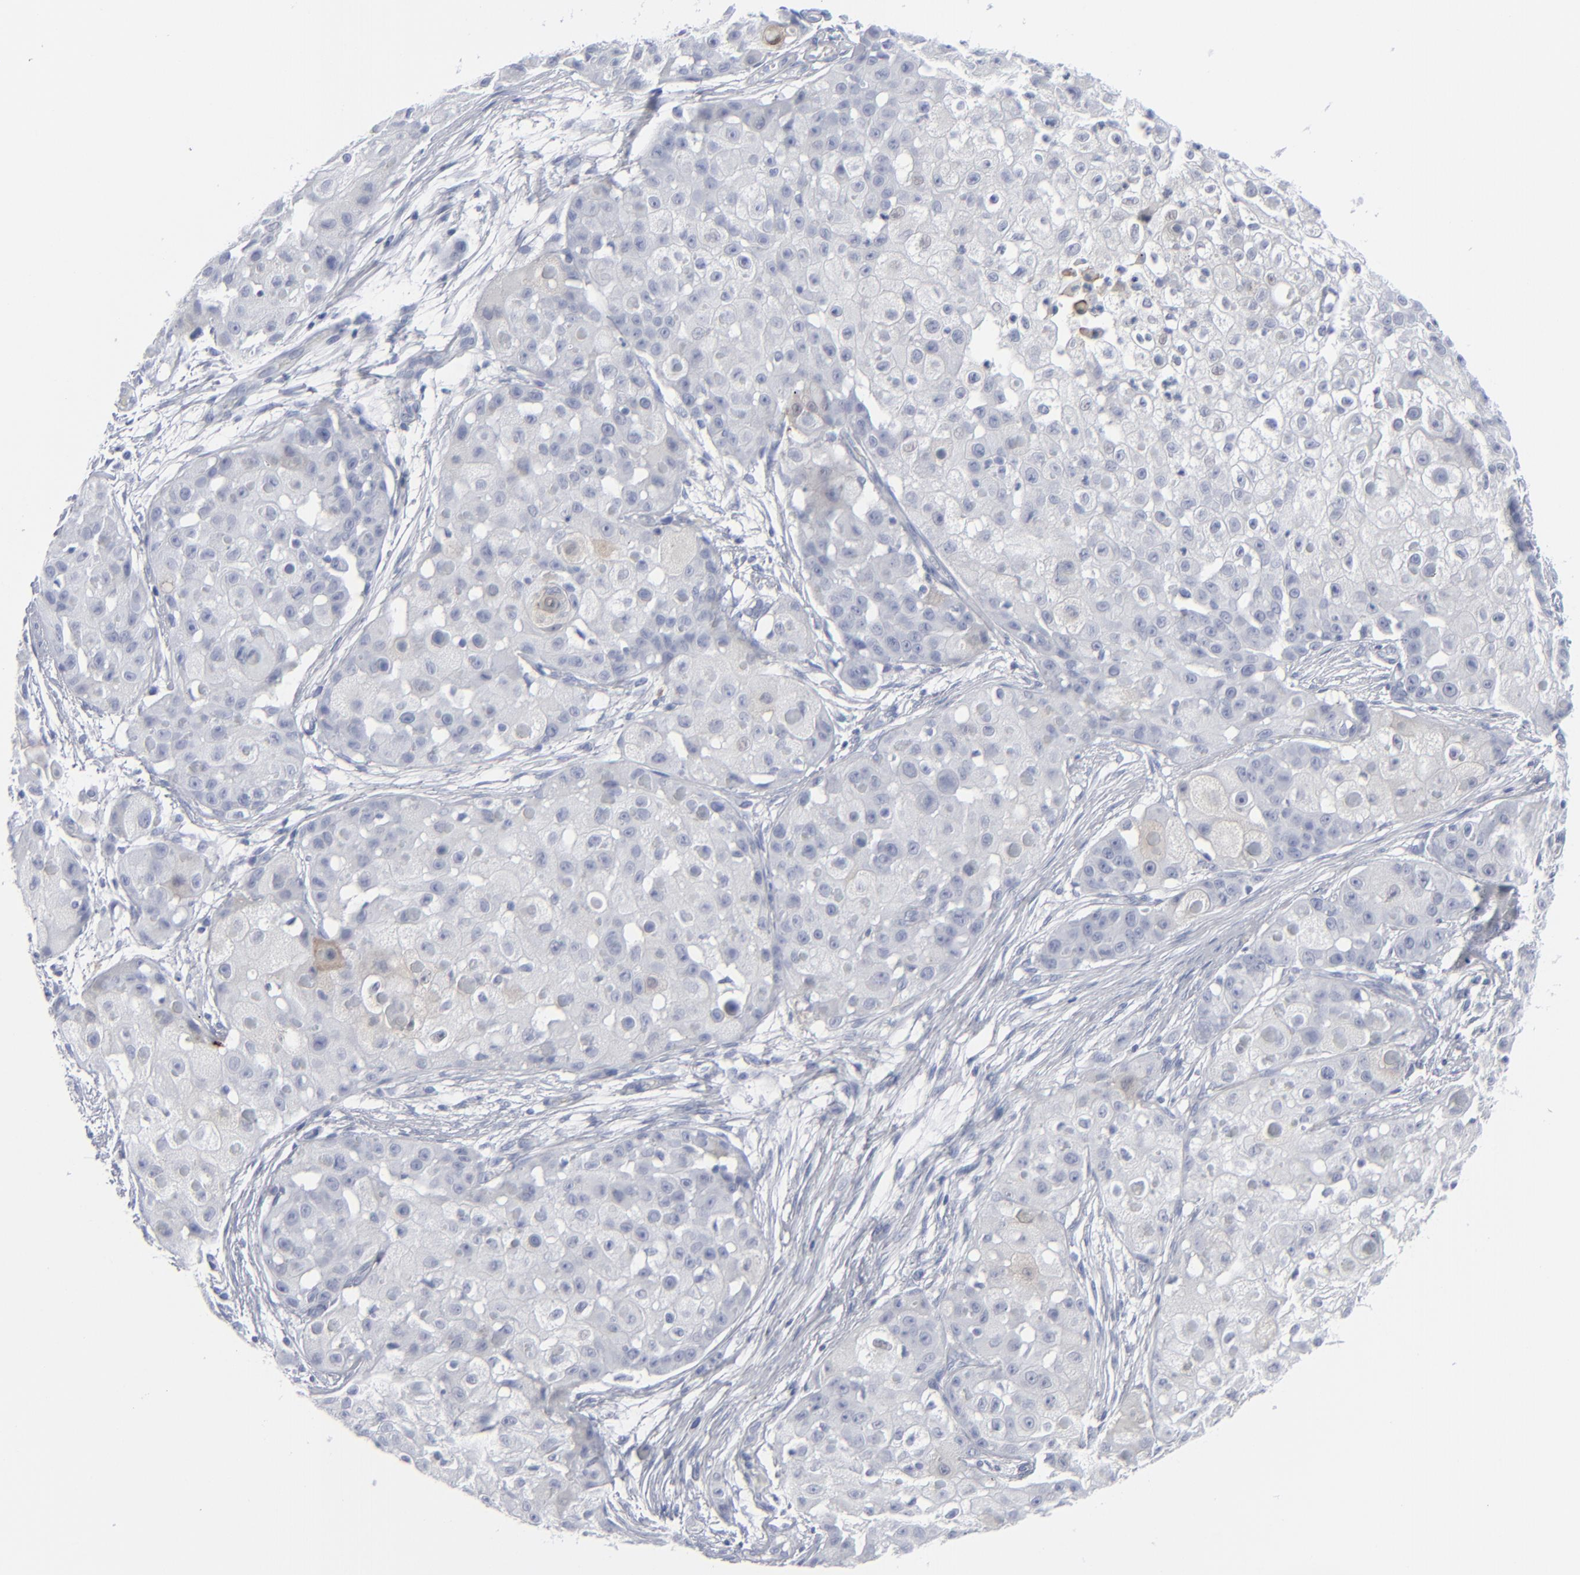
{"staining": {"intensity": "negative", "quantity": "none", "location": "none"}, "tissue": "skin cancer", "cell_type": "Tumor cells", "image_type": "cancer", "snomed": [{"axis": "morphology", "description": "Squamous cell carcinoma, NOS"}, {"axis": "topography", "description": "Skin"}], "caption": "Immunohistochemistry photomicrograph of neoplastic tissue: human squamous cell carcinoma (skin) stained with DAB (3,3'-diaminobenzidine) reveals no significant protein expression in tumor cells.", "gene": "MSLN", "patient": {"sex": "female", "age": 57}}